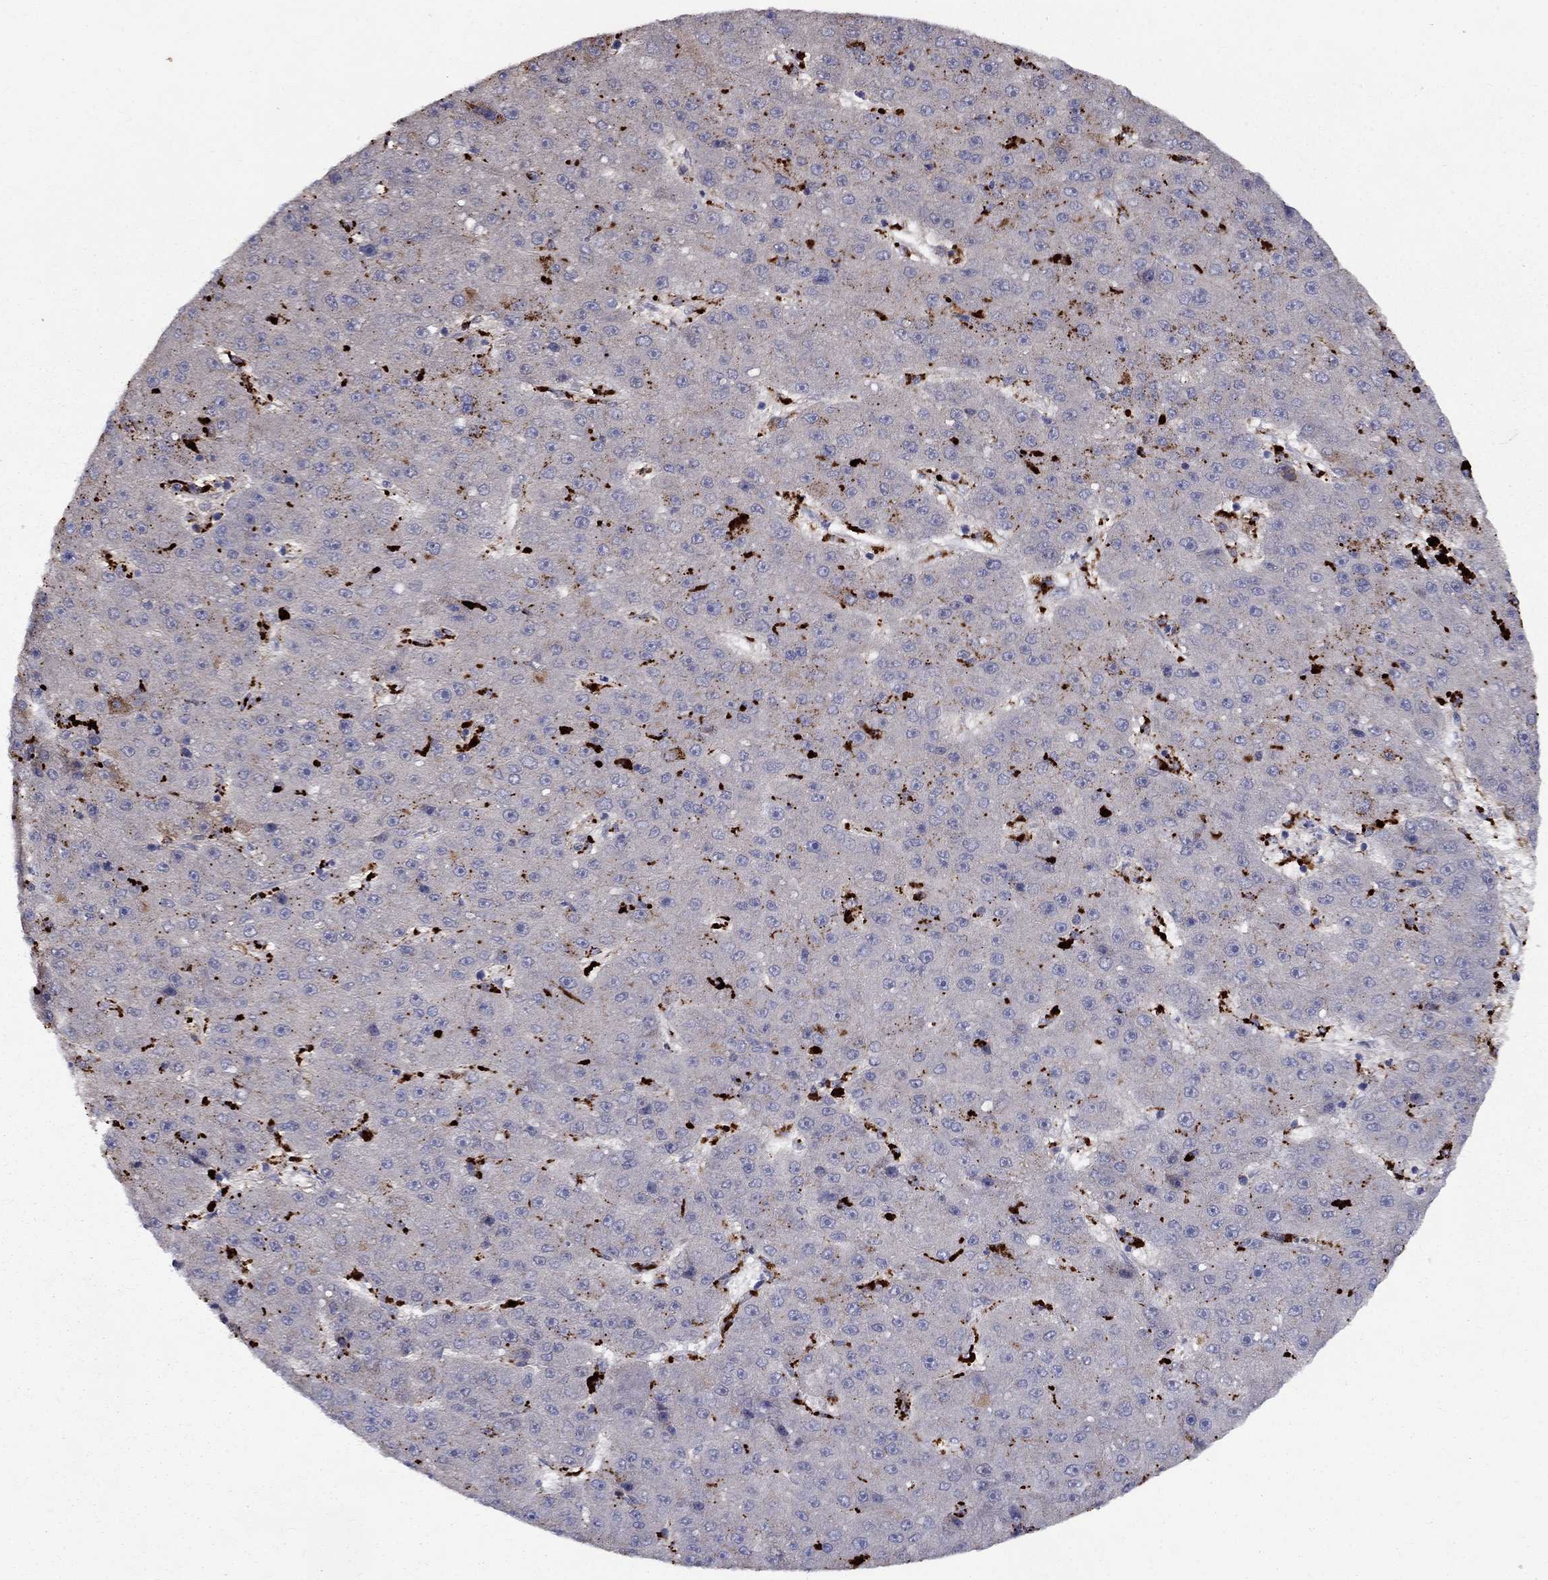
{"staining": {"intensity": "strong", "quantity": "25%-75%", "location": "cytoplasmic/membranous"}, "tissue": "liver cancer", "cell_type": "Tumor cells", "image_type": "cancer", "snomed": [{"axis": "morphology", "description": "Carcinoma, Hepatocellular, NOS"}, {"axis": "topography", "description": "Liver"}], "caption": "Immunohistochemical staining of human liver cancer (hepatocellular carcinoma) reveals high levels of strong cytoplasmic/membranous staining in approximately 25%-75% of tumor cells.", "gene": "EPDR1", "patient": {"sex": "male", "age": 67}}